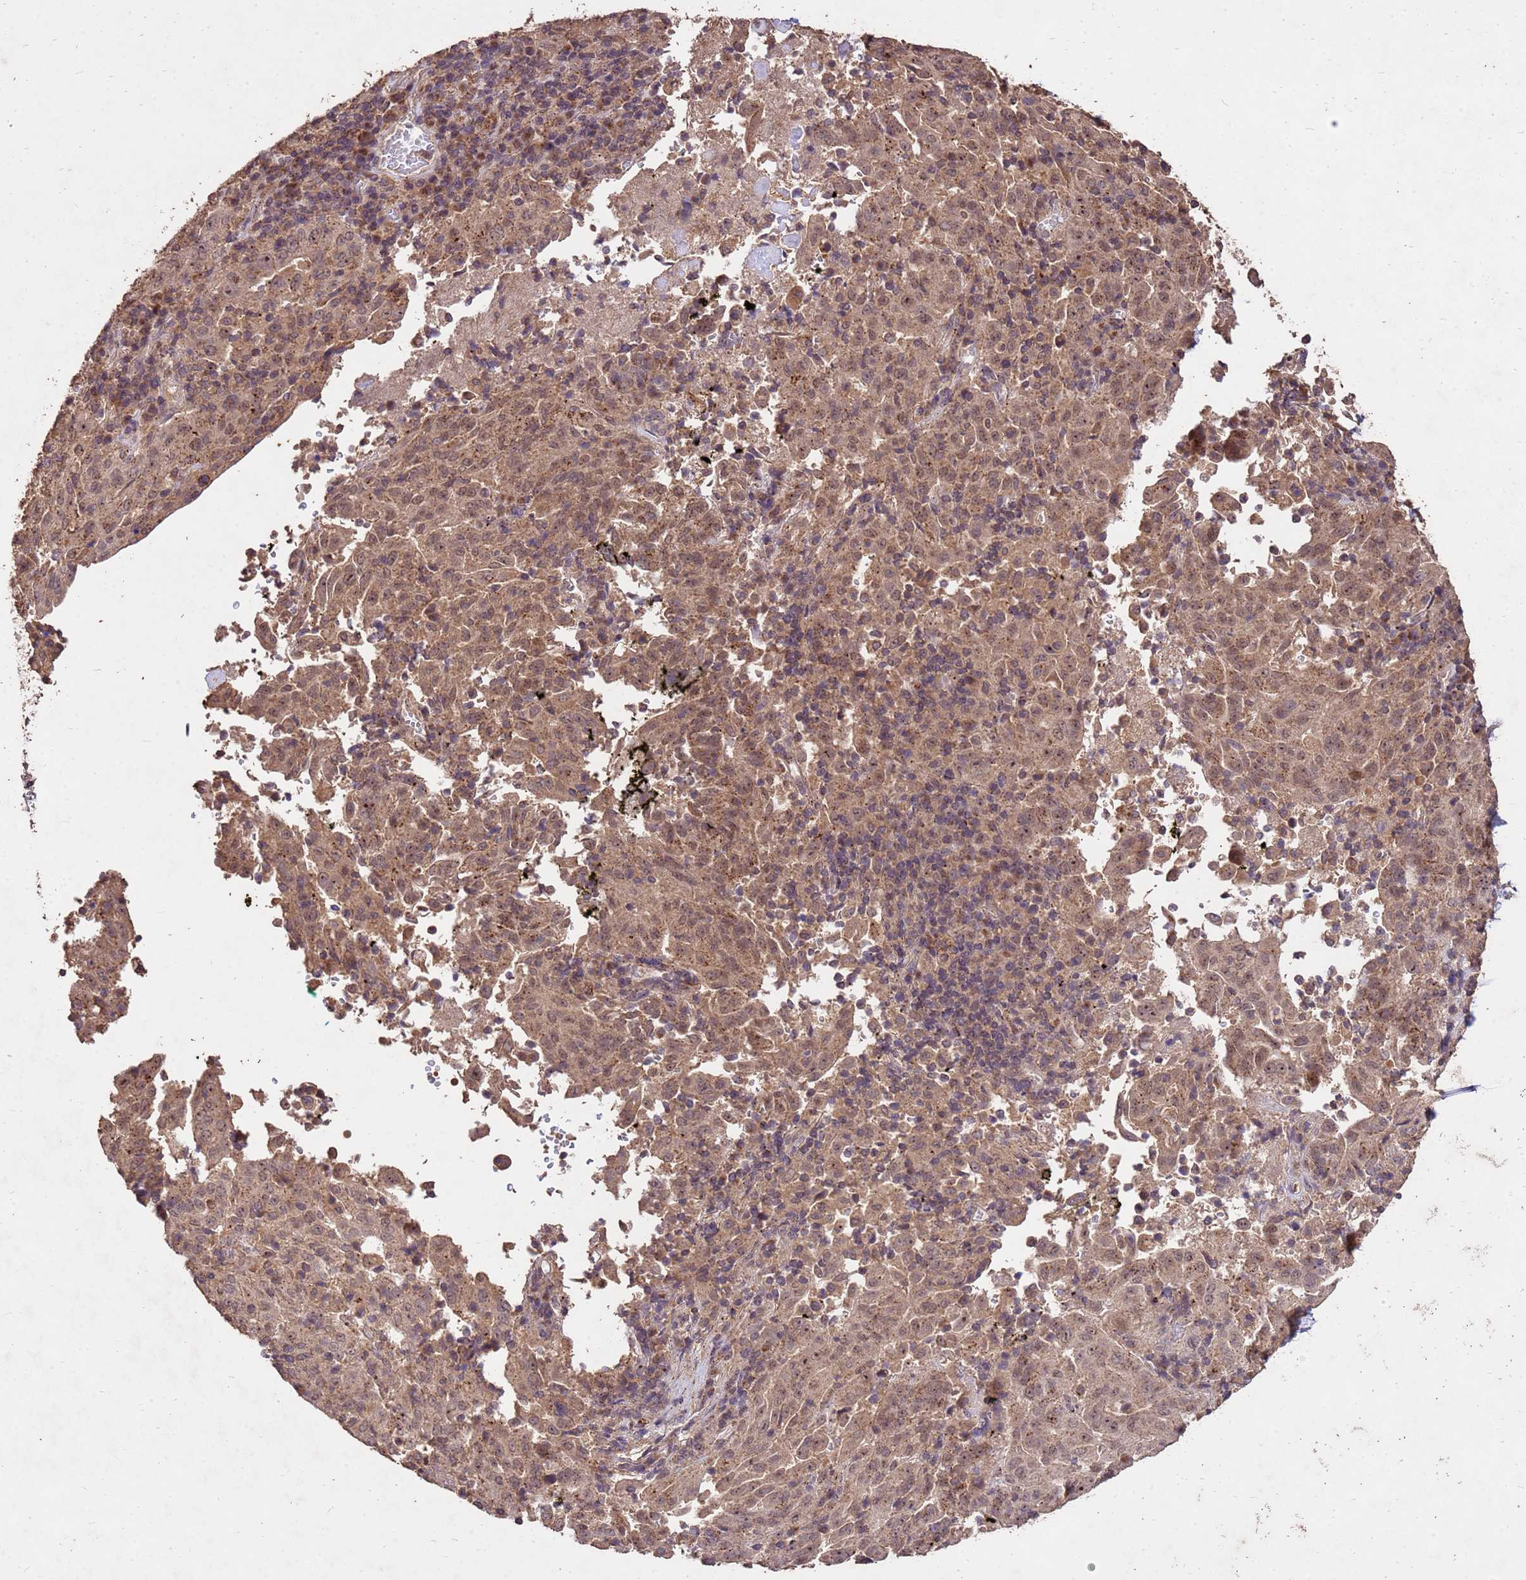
{"staining": {"intensity": "moderate", "quantity": ">75%", "location": "cytoplasmic/membranous,nuclear"}, "tissue": "pancreatic cancer", "cell_type": "Tumor cells", "image_type": "cancer", "snomed": [{"axis": "morphology", "description": "Adenocarcinoma, NOS"}, {"axis": "topography", "description": "Pancreas"}], "caption": "Human adenocarcinoma (pancreatic) stained with a protein marker reveals moderate staining in tumor cells.", "gene": "TOR4A", "patient": {"sex": "male", "age": 63}}